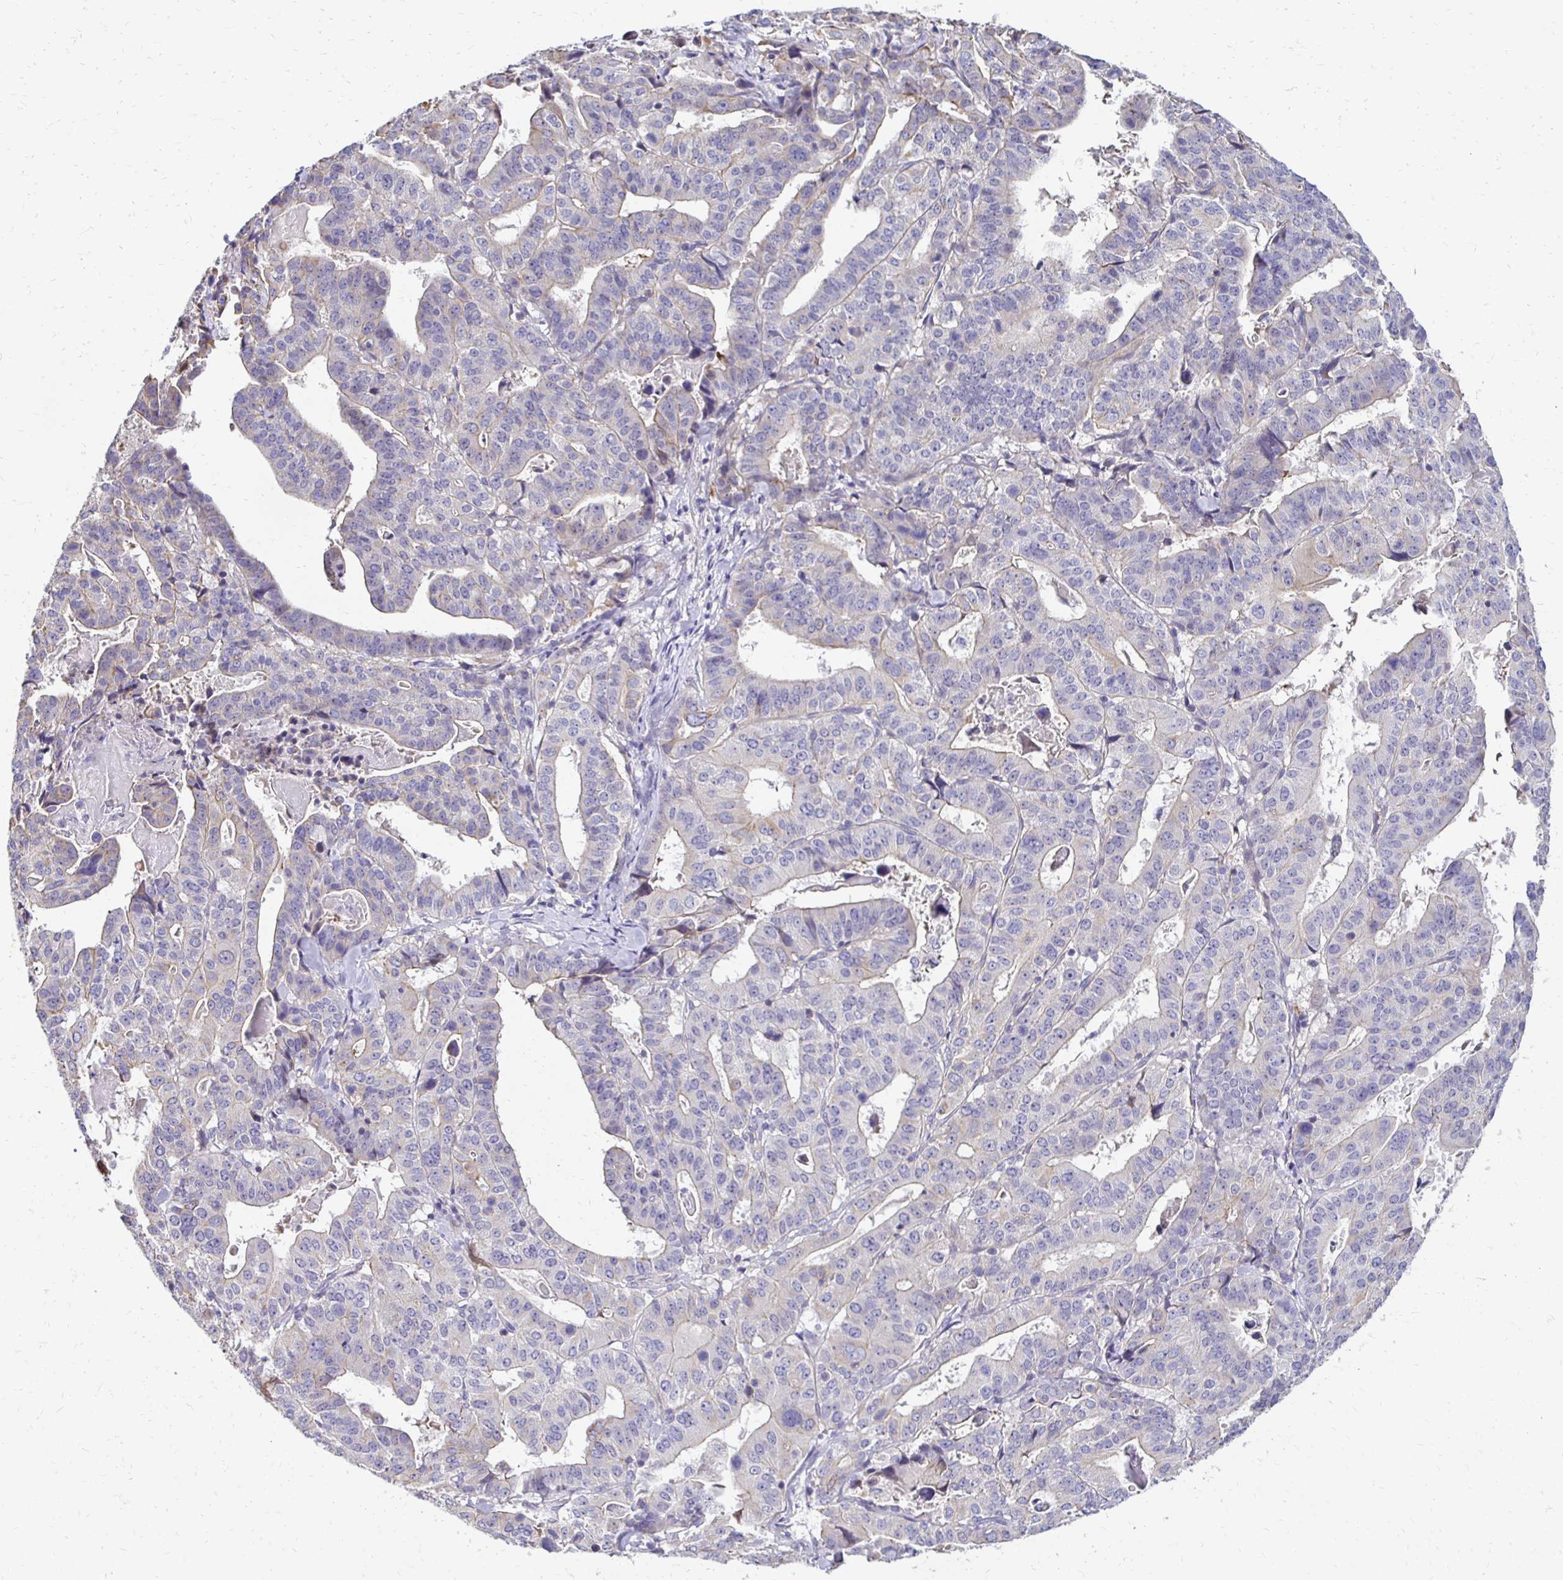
{"staining": {"intensity": "negative", "quantity": "none", "location": "none"}, "tissue": "stomach cancer", "cell_type": "Tumor cells", "image_type": "cancer", "snomed": [{"axis": "morphology", "description": "Adenocarcinoma, NOS"}, {"axis": "topography", "description": "Stomach"}], "caption": "The image shows no staining of tumor cells in stomach cancer (adenocarcinoma).", "gene": "AKAP6", "patient": {"sex": "male", "age": 48}}